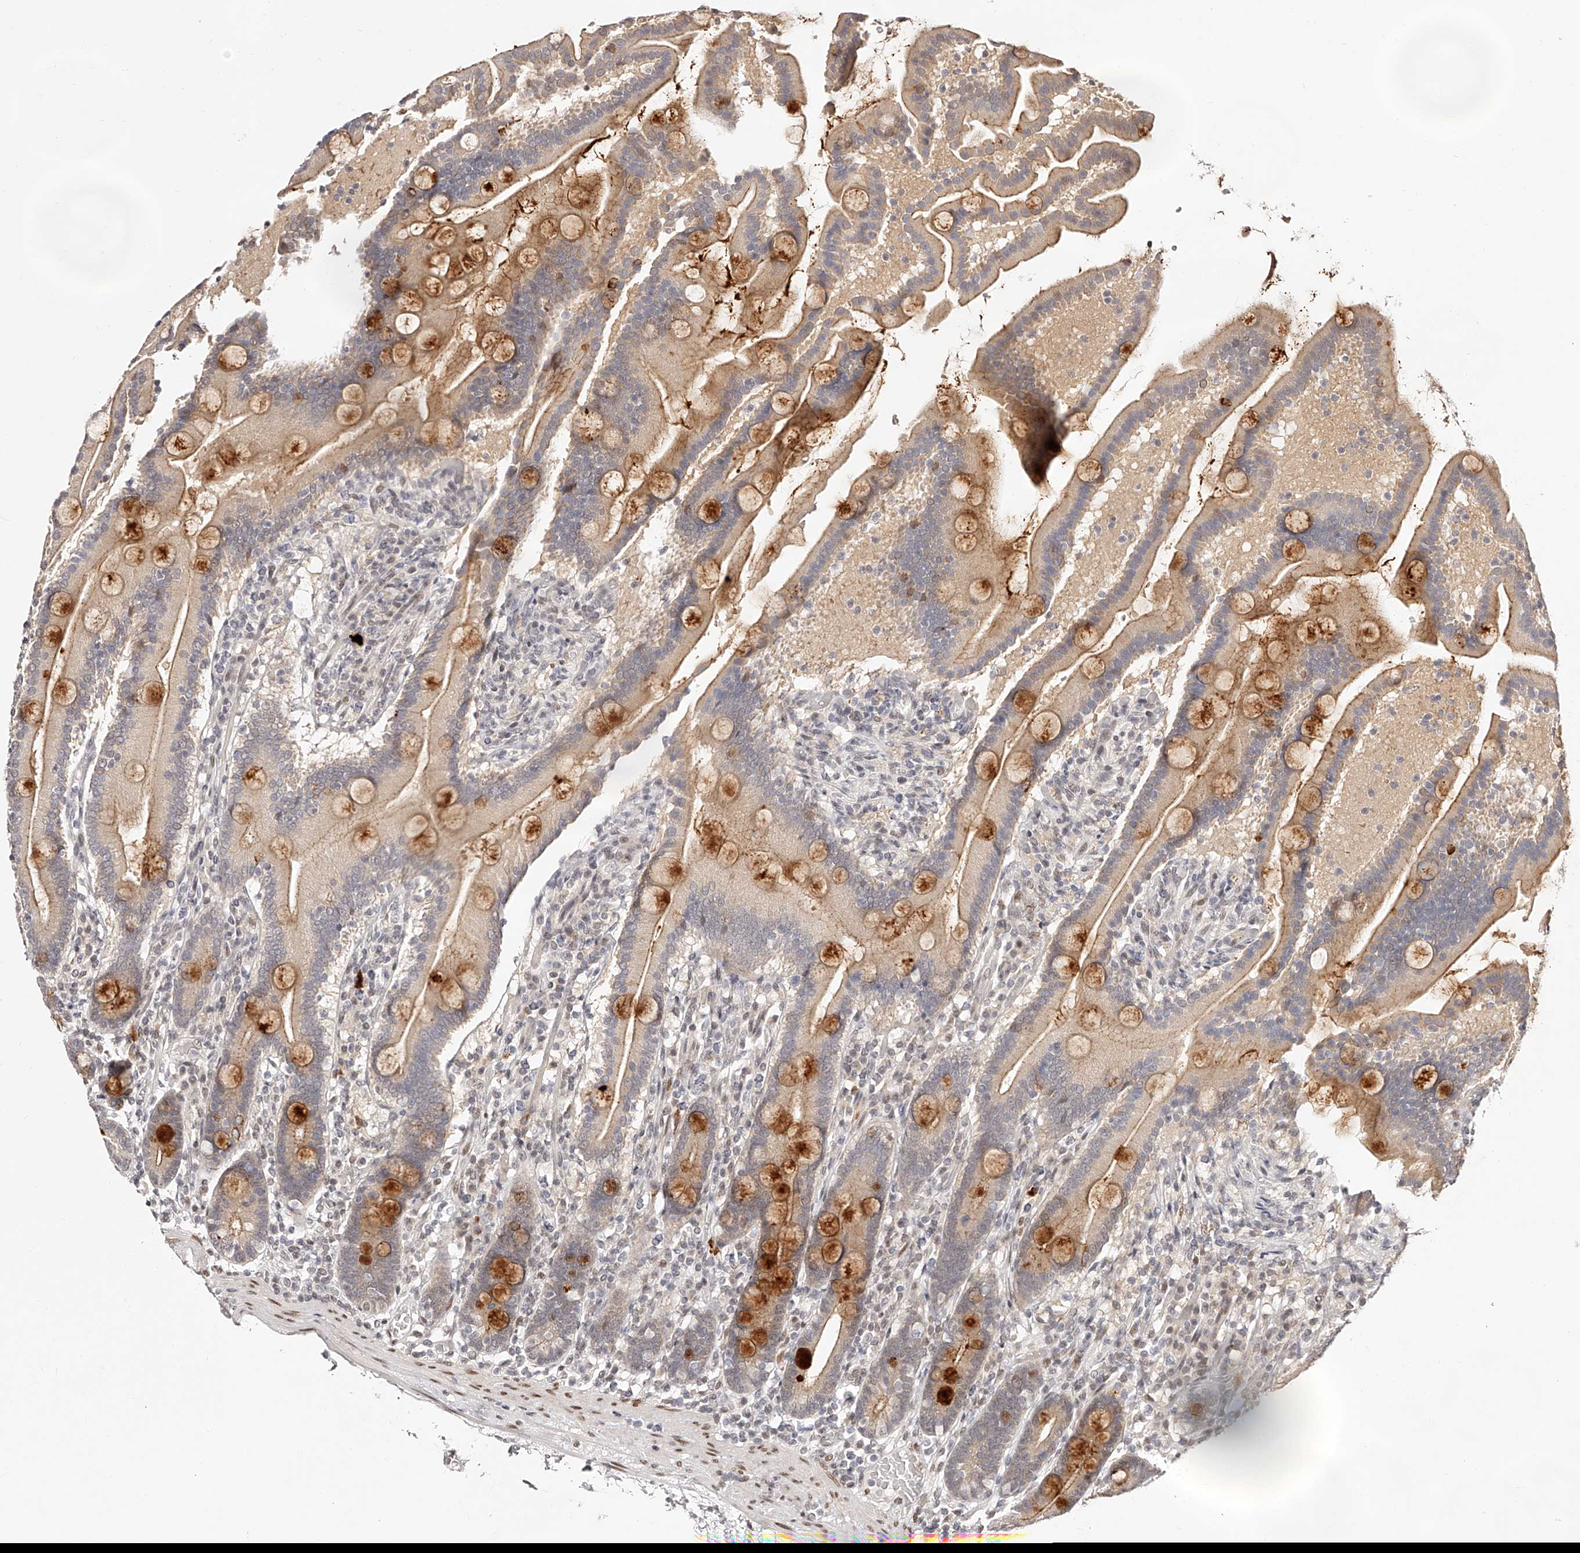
{"staining": {"intensity": "moderate", "quantity": "25%-75%", "location": "cytoplasmic/membranous"}, "tissue": "duodenum", "cell_type": "Glandular cells", "image_type": "normal", "snomed": [{"axis": "morphology", "description": "Normal tissue, NOS"}, {"axis": "topography", "description": "Duodenum"}], "caption": "The histopathology image reveals immunohistochemical staining of unremarkable duodenum. There is moderate cytoplasmic/membranous positivity is present in approximately 25%-75% of glandular cells.", "gene": "USF3", "patient": {"sex": "male", "age": 55}}